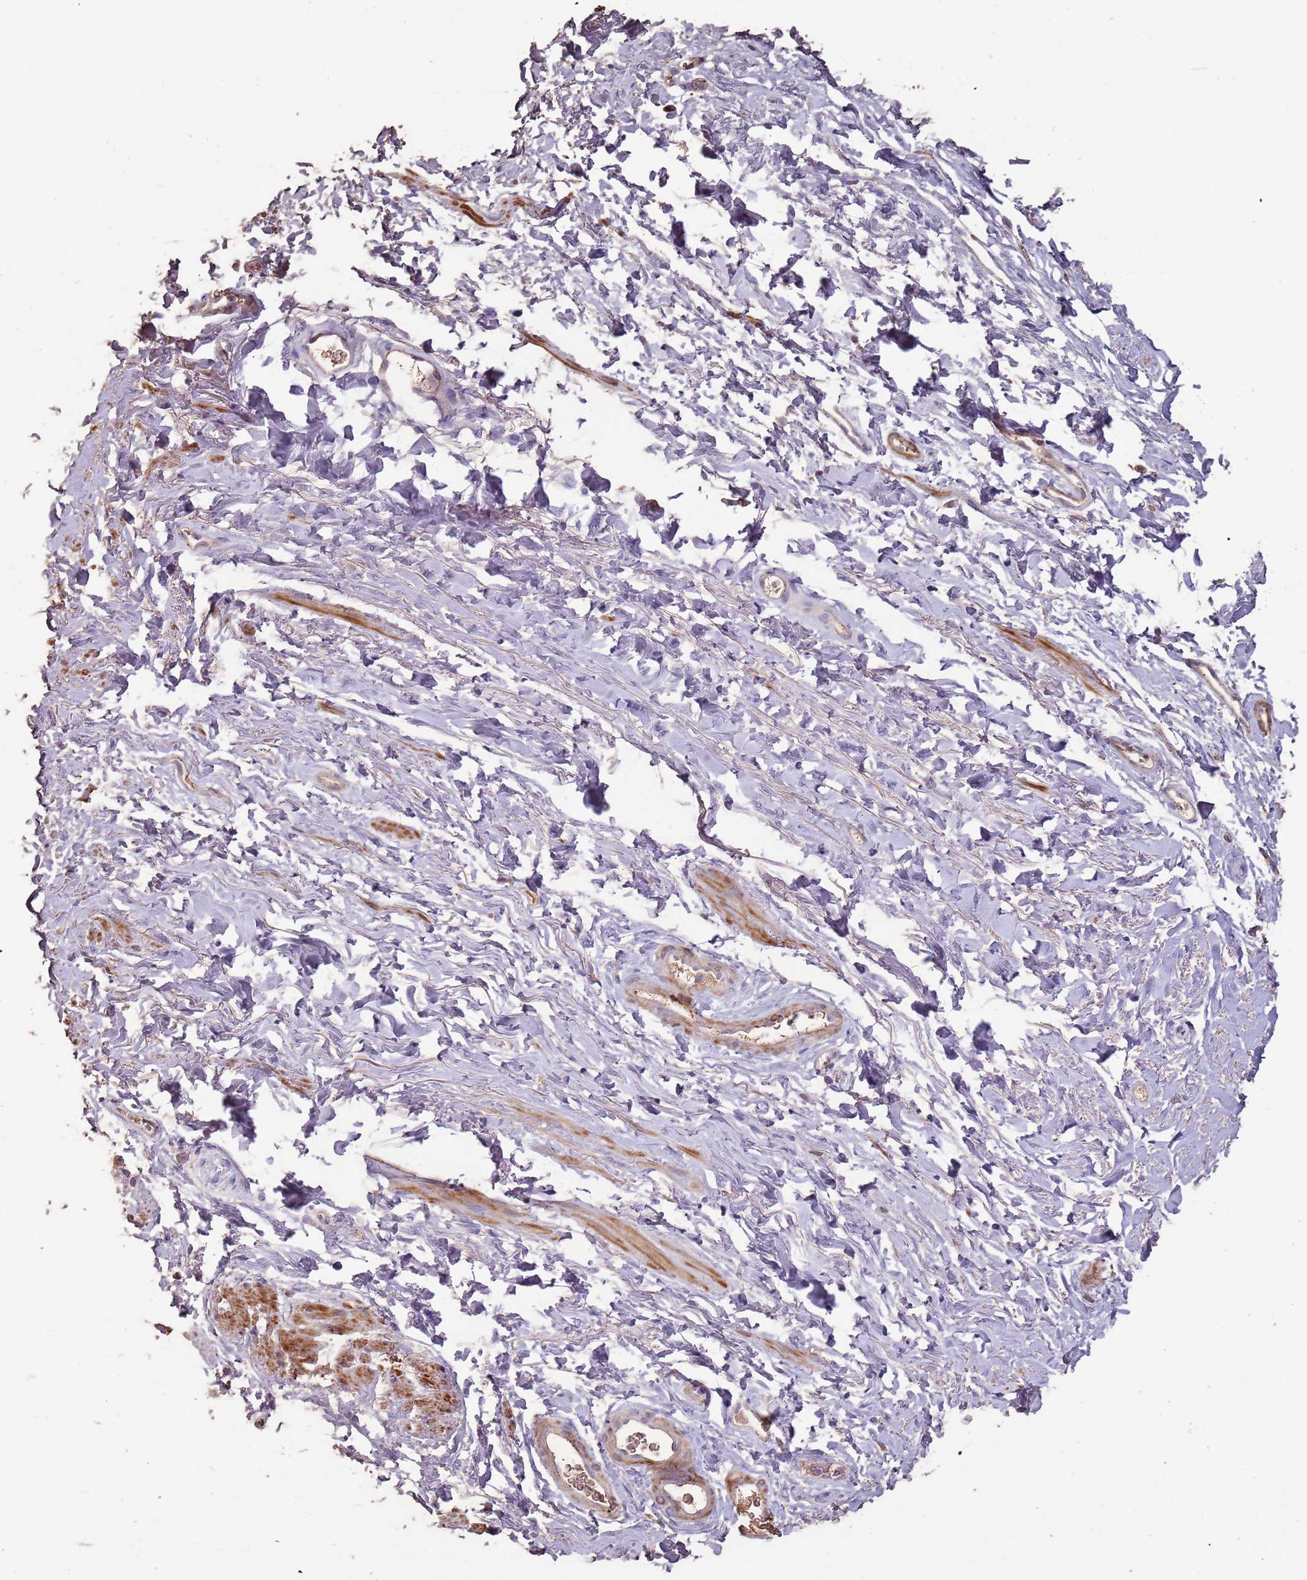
{"staining": {"intensity": "moderate", "quantity": "<25%", "location": "cytoplasmic/membranous"}, "tissue": "smooth muscle", "cell_type": "Smooth muscle cells", "image_type": "normal", "snomed": [{"axis": "morphology", "description": "Normal tissue, NOS"}, {"axis": "topography", "description": "Smooth muscle"}, {"axis": "topography", "description": "Peripheral nerve tissue"}], "caption": "Smooth muscle stained for a protein displays moderate cytoplasmic/membranous positivity in smooth muscle cells. Using DAB (brown) and hematoxylin (blue) stains, captured at high magnification using brightfield microscopy.", "gene": "FECH", "patient": {"sex": "male", "age": 69}}